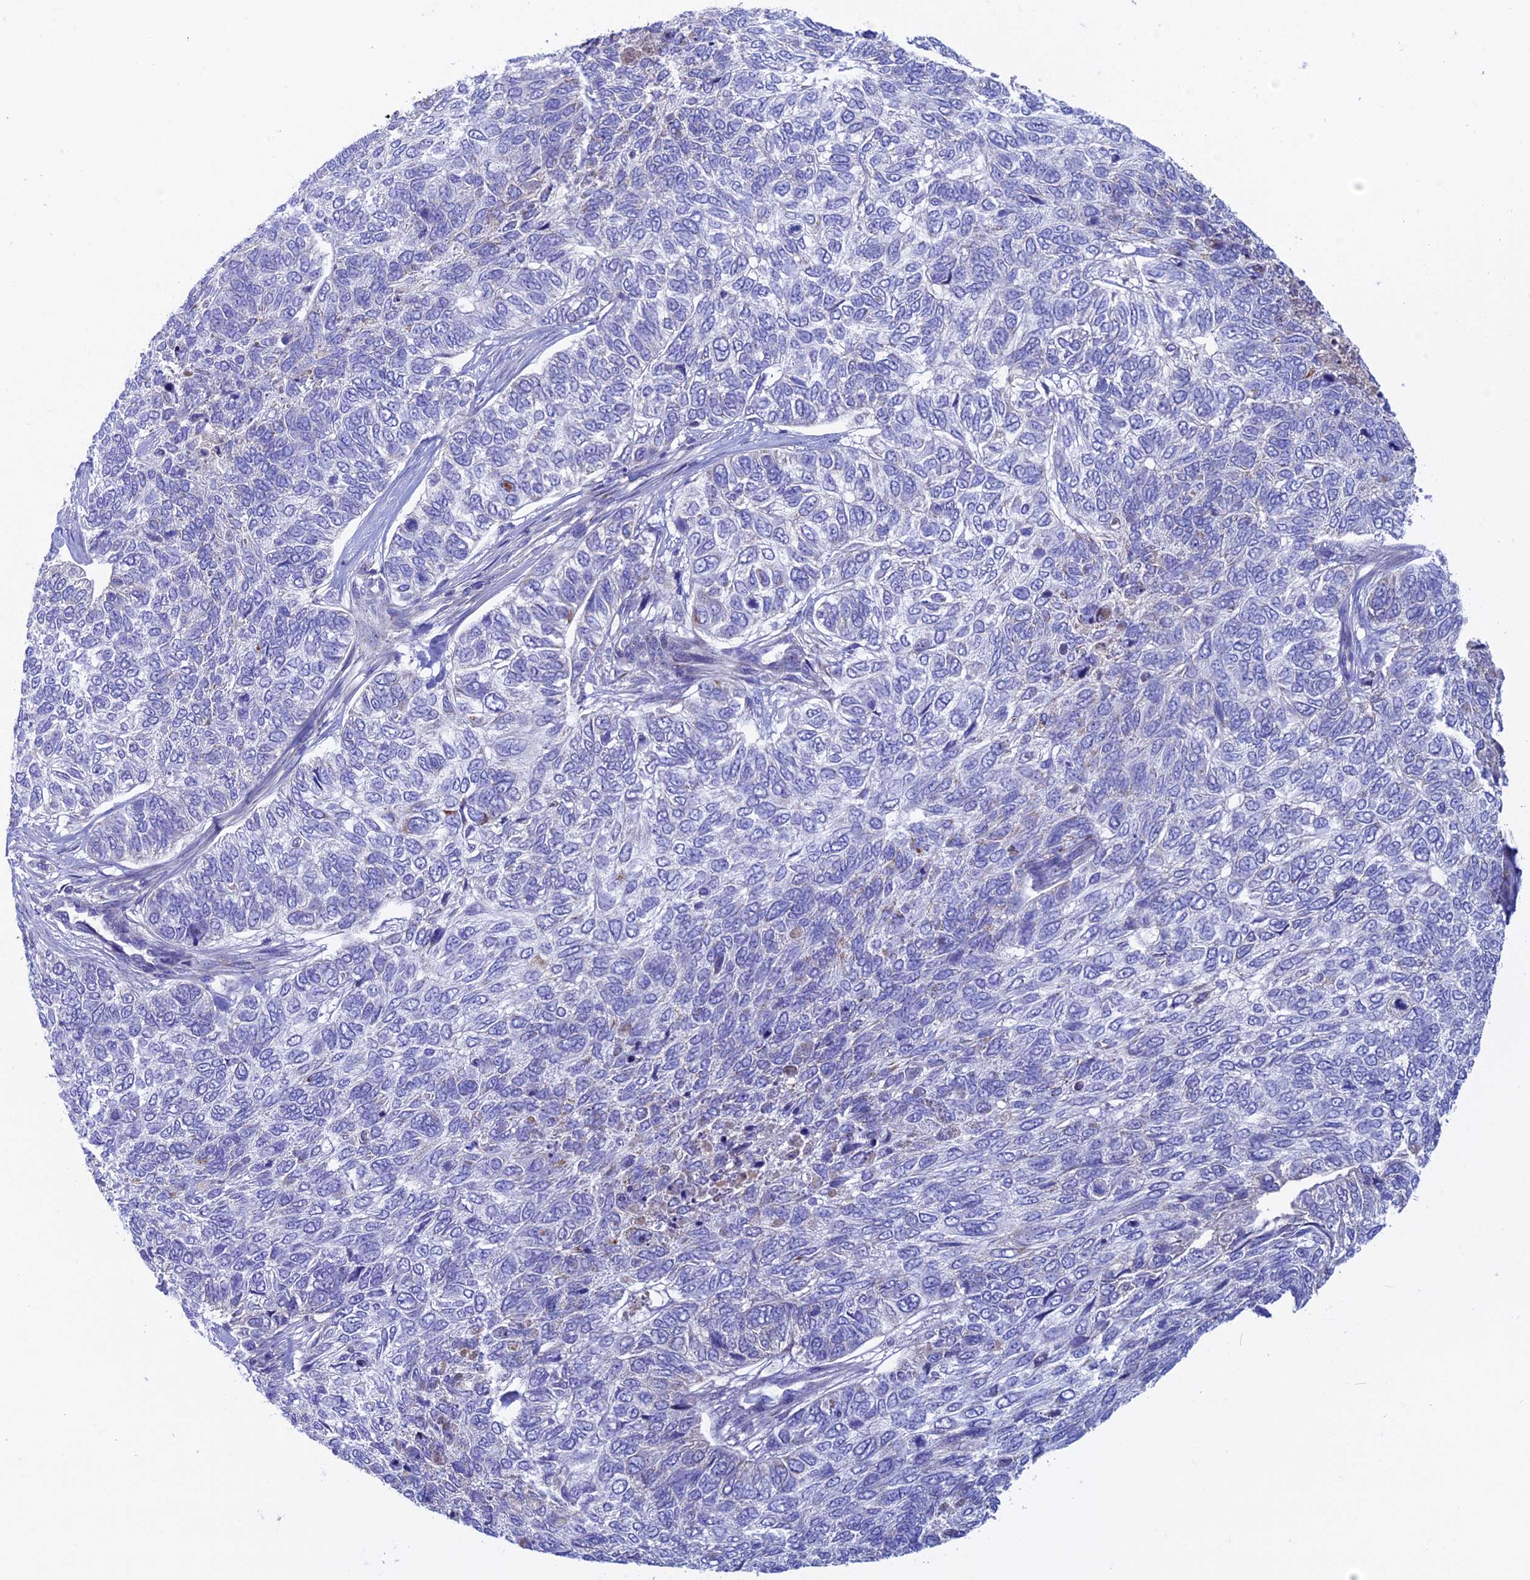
{"staining": {"intensity": "negative", "quantity": "none", "location": "none"}, "tissue": "skin cancer", "cell_type": "Tumor cells", "image_type": "cancer", "snomed": [{"axis": "morphology", "description": "Basal cell carcinoma"}, {"axis": "topography", "description": "Skin"}], "caption": "This is an immunohistochemistry (IHC) image of skin basal cell carcinoma. There is no staining in tumor cells.", "gene": "SLC15A5", "patient": {"sex": "female", "age": 65}}